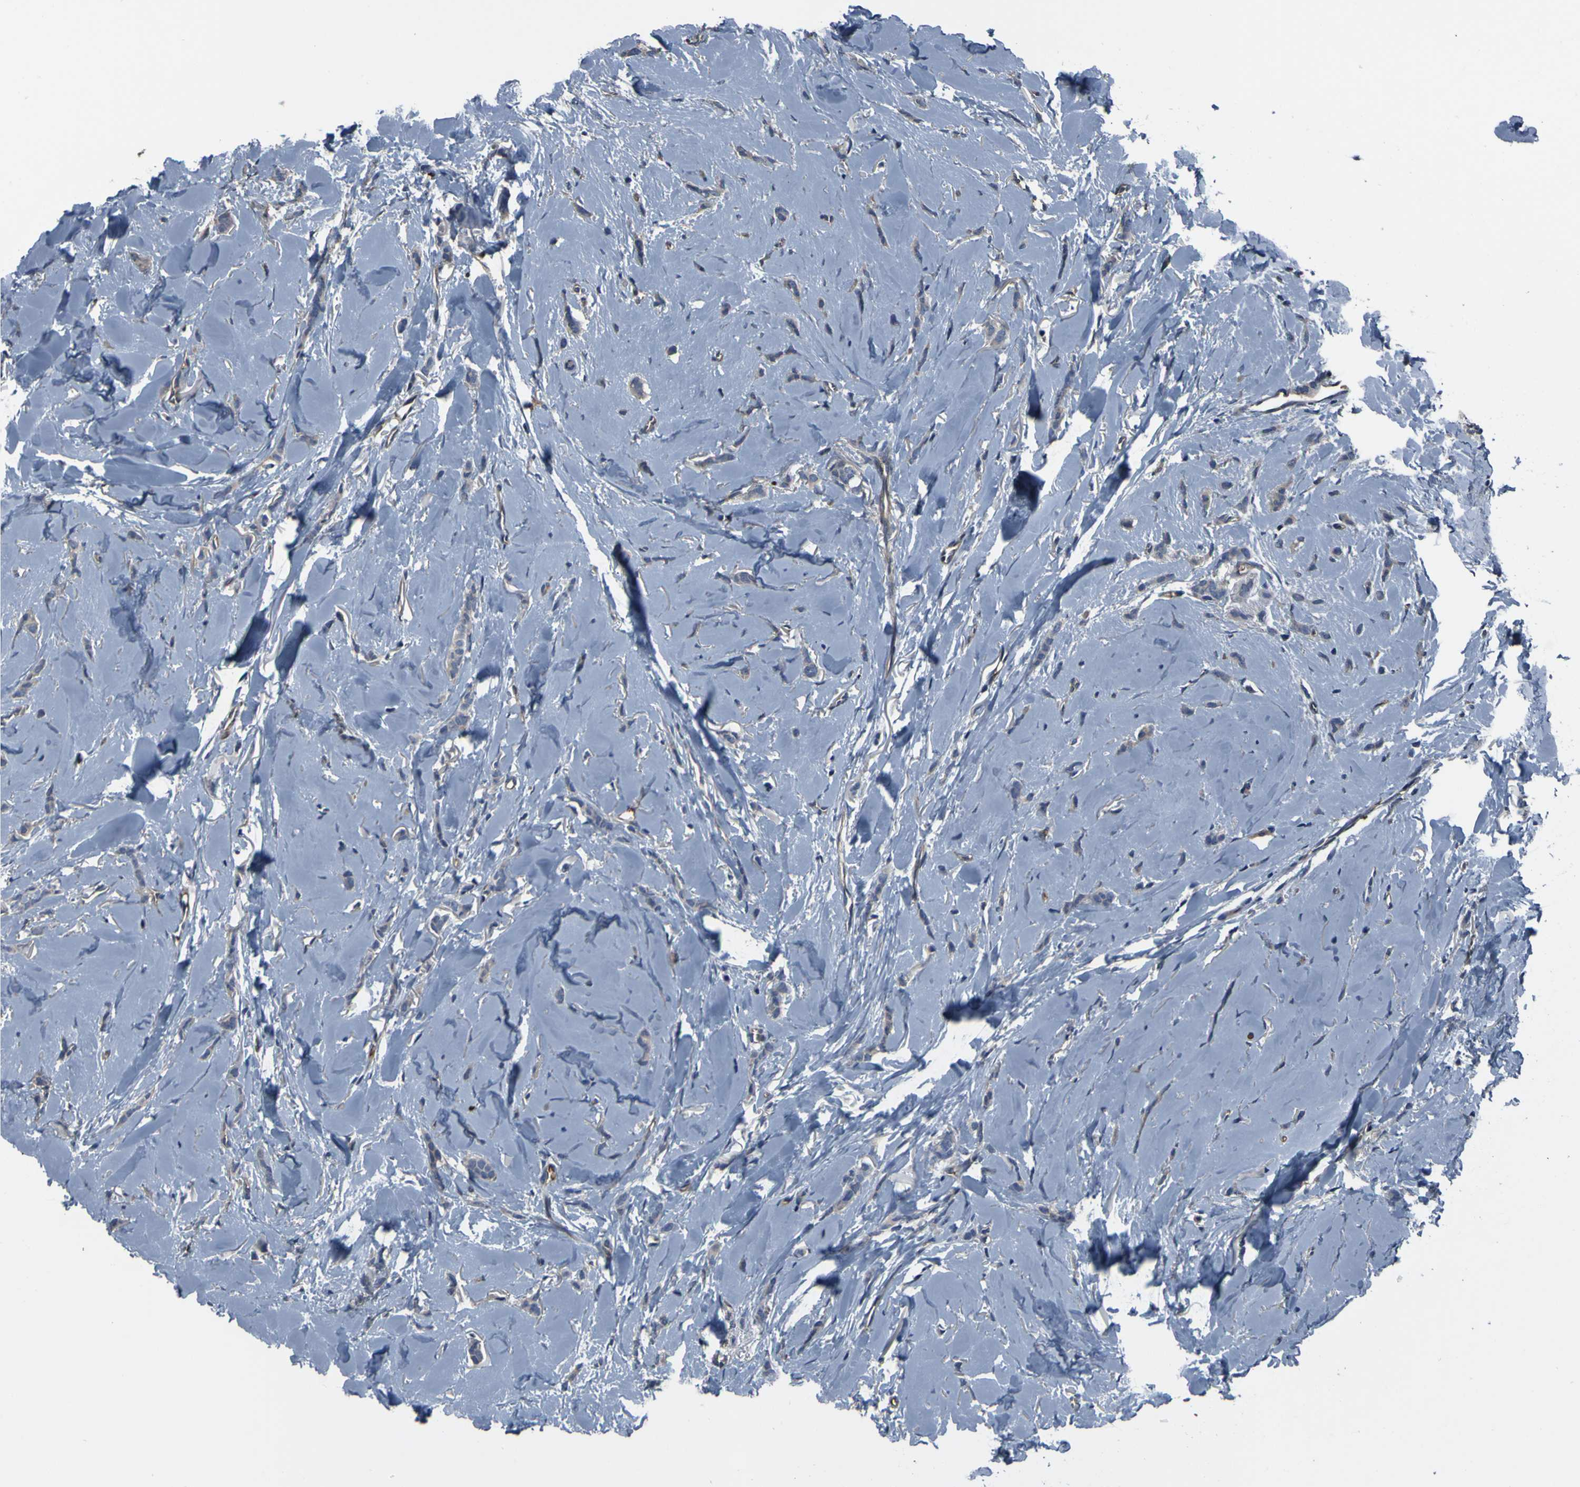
{"staining": {"intensity": "weak", "quantity": ">75%", "location": "cytoplasmic/membranous"}, "tissue": "breast cancer", "cell_type": "Tumor cells", "image_type": "cancer", "snomed": [{"axis": "morphology", "description": "Lobular carcinoma"}, {"axis": "topography", "description": "Skin"}, {"axis": "topography", "description": "Breast"}], "caption": "A micrograph of human breast cancer stained for a protein demonstrates weak cytoplasmic/membranous brown staining in tumor cells.", "gene": "GRAMD1A", "patient": {"sex": "female", "age": 46}}